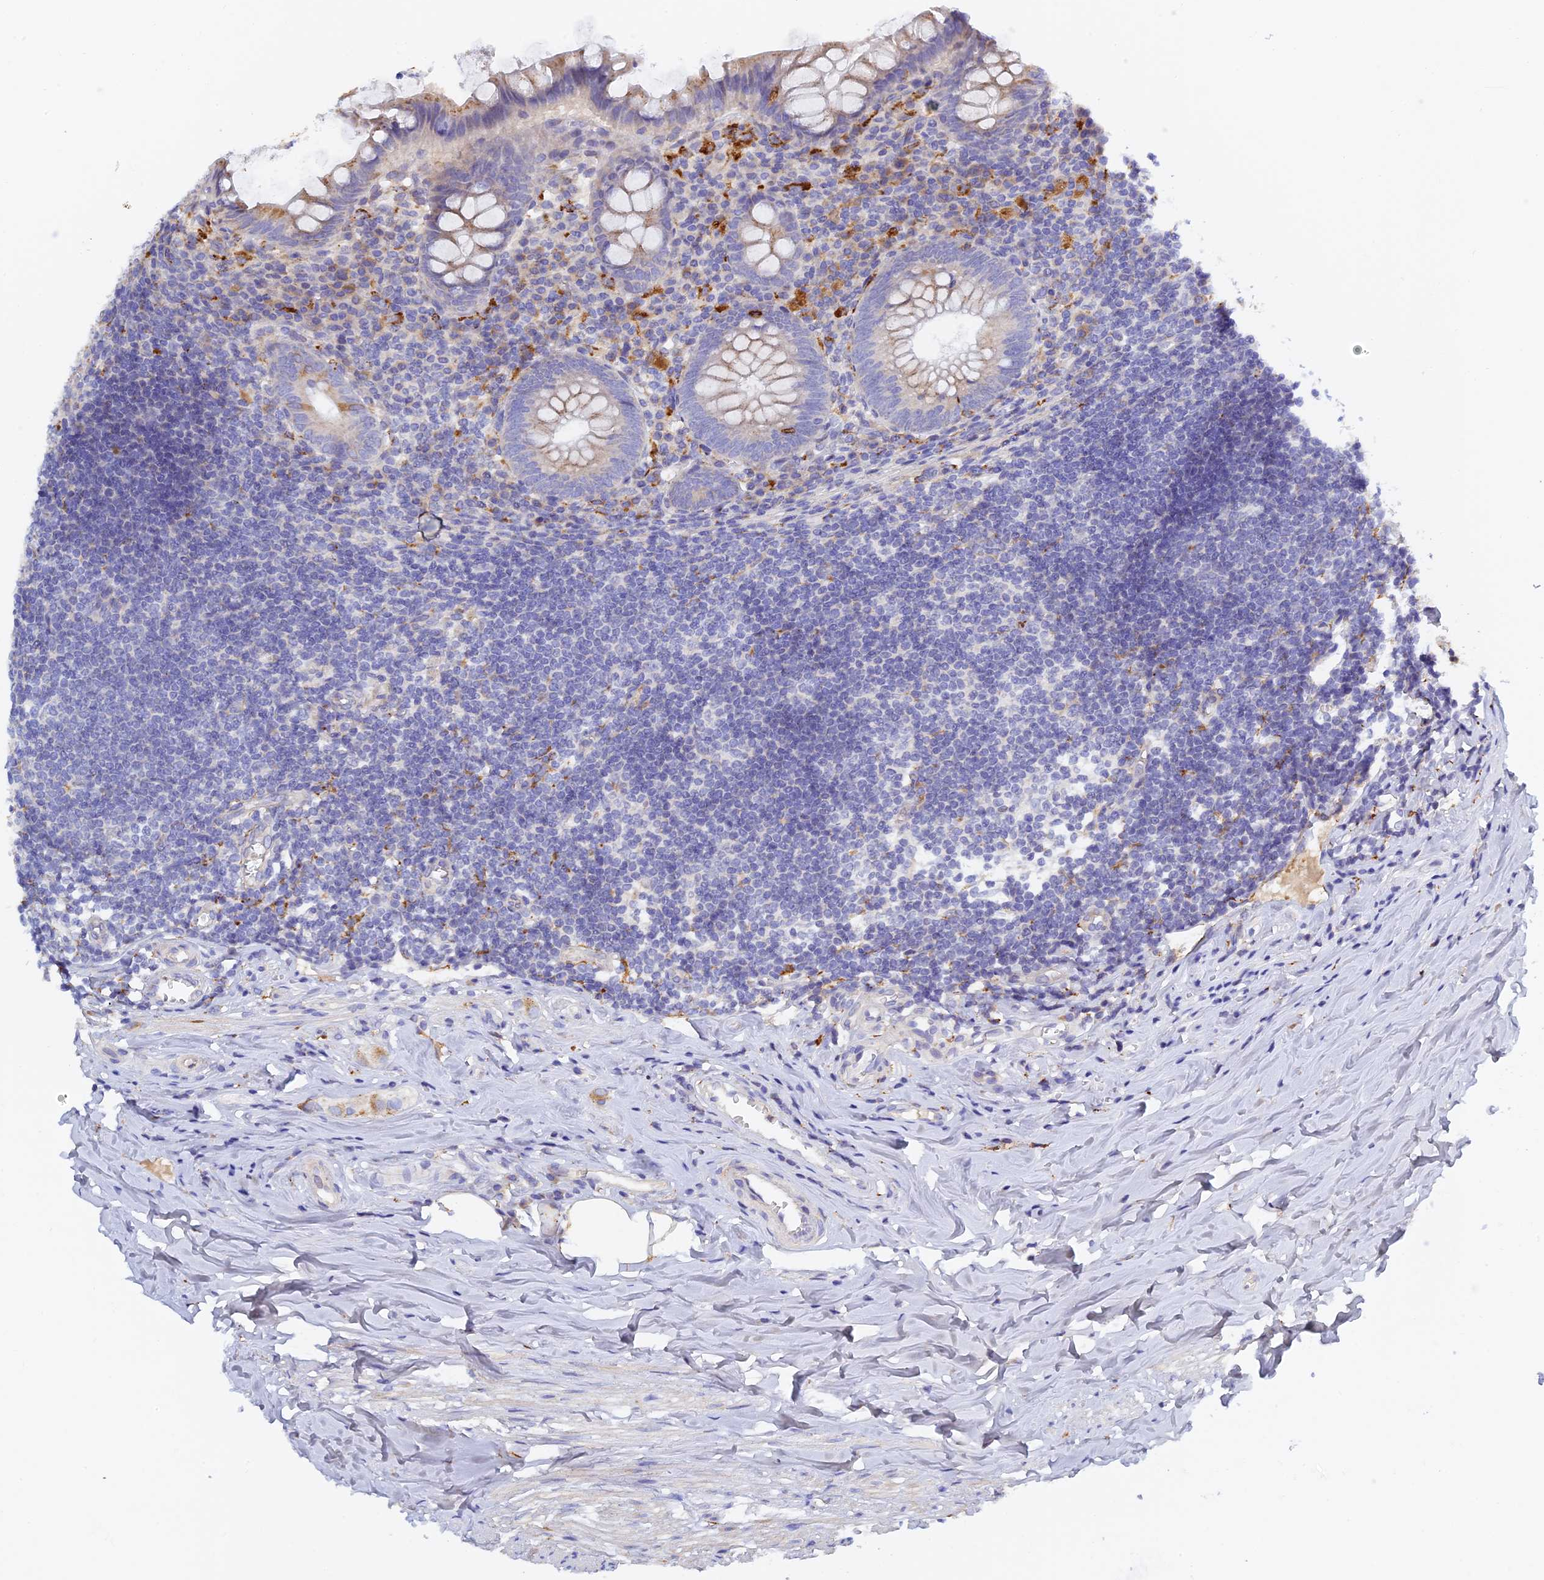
{"staining": {"intensity": "moderate", "quantity": "<25%", "location": "cytoplasmic/membranous"}, "tissue": "appendix", "cell_type": "Glandular cells", "image_type": "normal", "snomed": [{"axis": "morphology", "description": "Normal tissue, NOS"}, {"axis": "topography", "description": "Appendix"}], "caption": "Glandular cells show low levels of moderate cytoplasmic/membranous staining in approximately <25% of cells in benign human appendix. The staining was performed using DAB, with brown indicating positive protein expression. Nuclei are stained blue with hematoxylin.", "gene": "RPGRIP1L", "patient": {"sex": "female", "age": 51}}